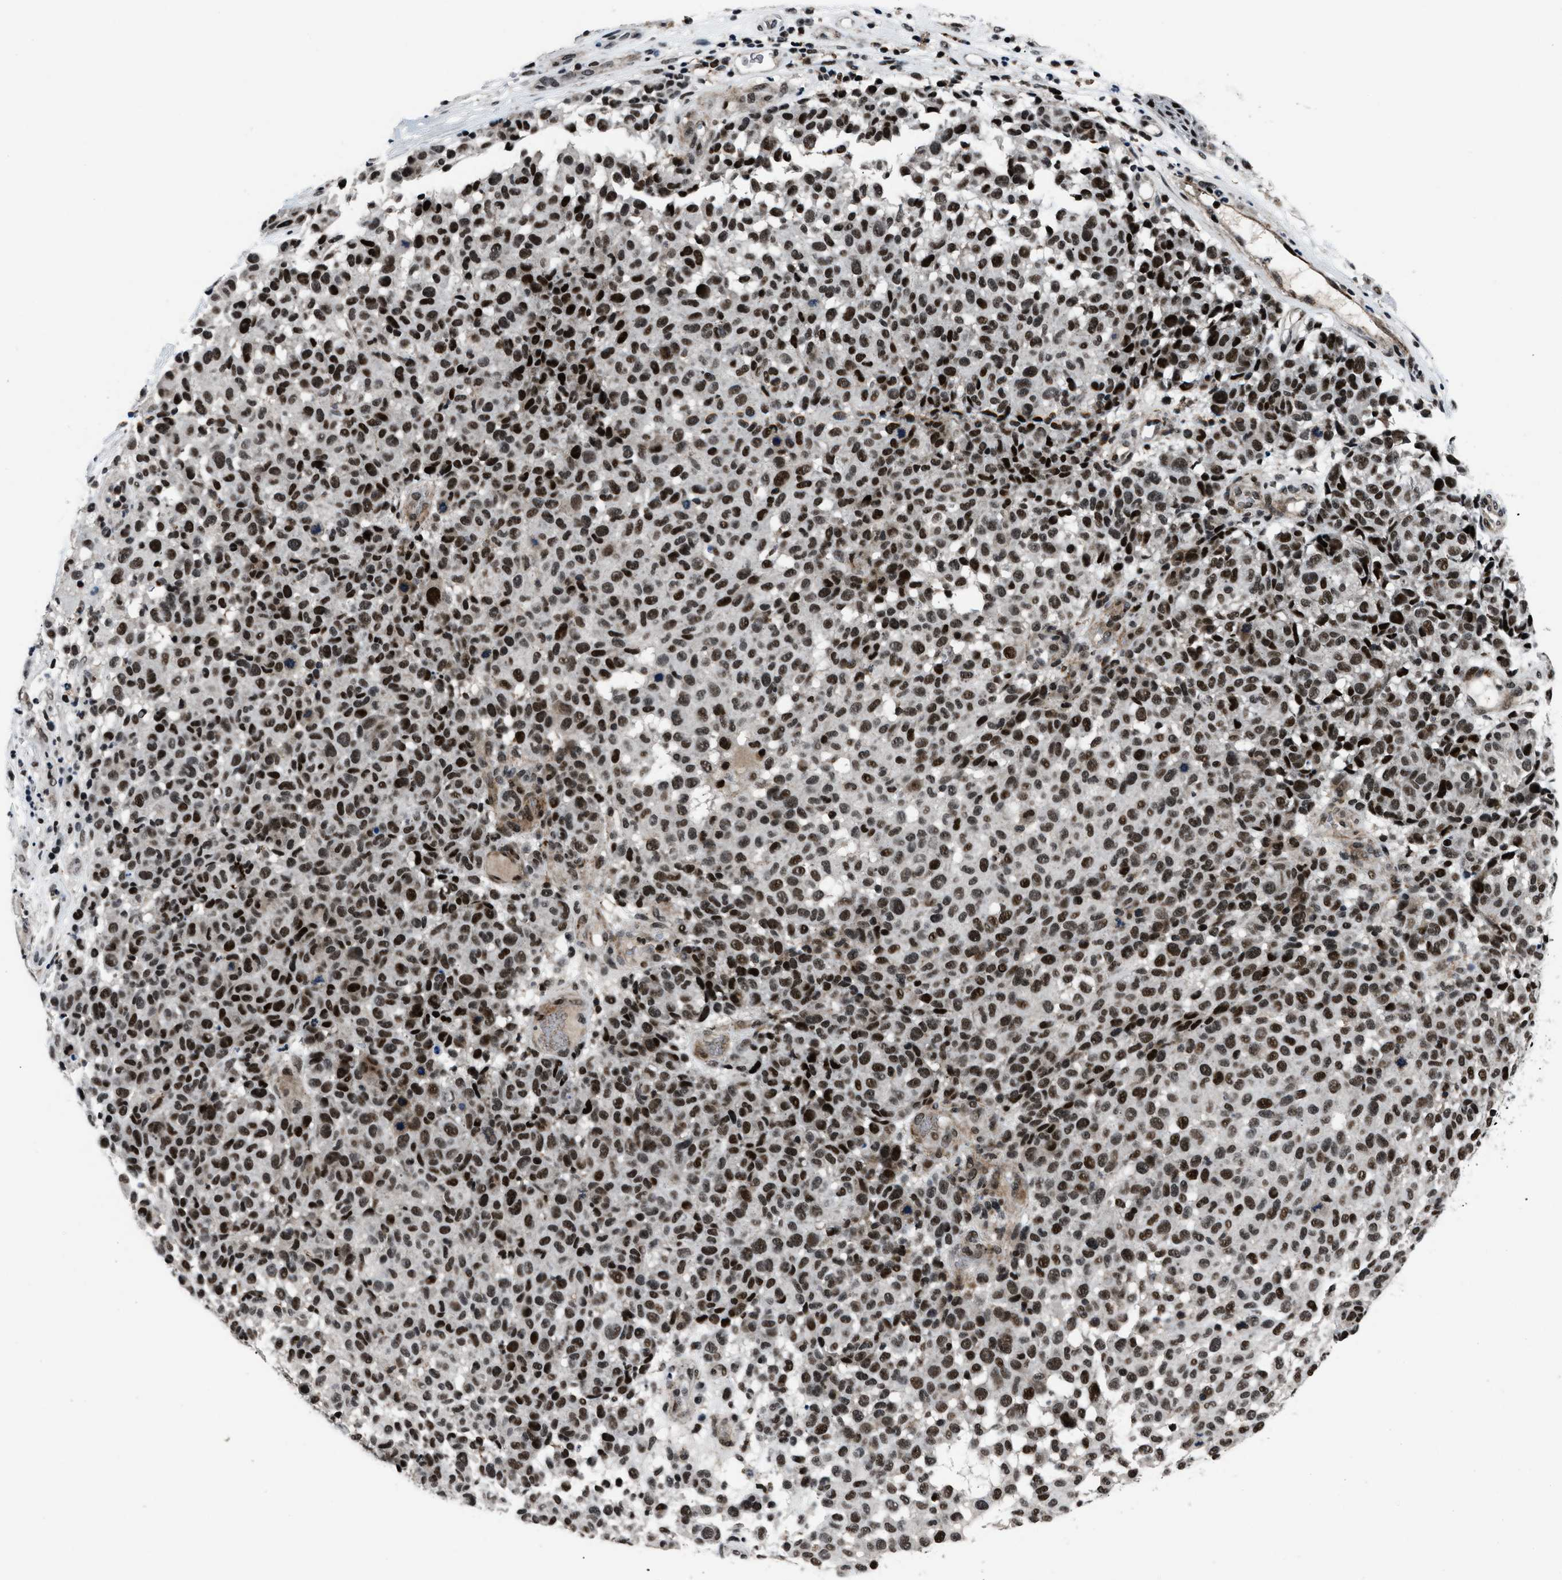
{"staining": {"intensity": "strong", "quantity": ">75%", "location": "nuclear"}, "tissue": "melanoma", "cell_type": "Tumor cells", "image_type": "cancer", "snomed": [{"axis": "morphology", "description": "Malignant melanoma, NOS"}, {"axis": "topography", "description": "Skin"}], "caption": "A histopathology image showing strong nuclear expression in about >75% of tumor cells in melanoma, as visualized by brown immunohistochemical staining.", "gene": "SMARCB1", "patient": {"sex": "male", "age": 59}}